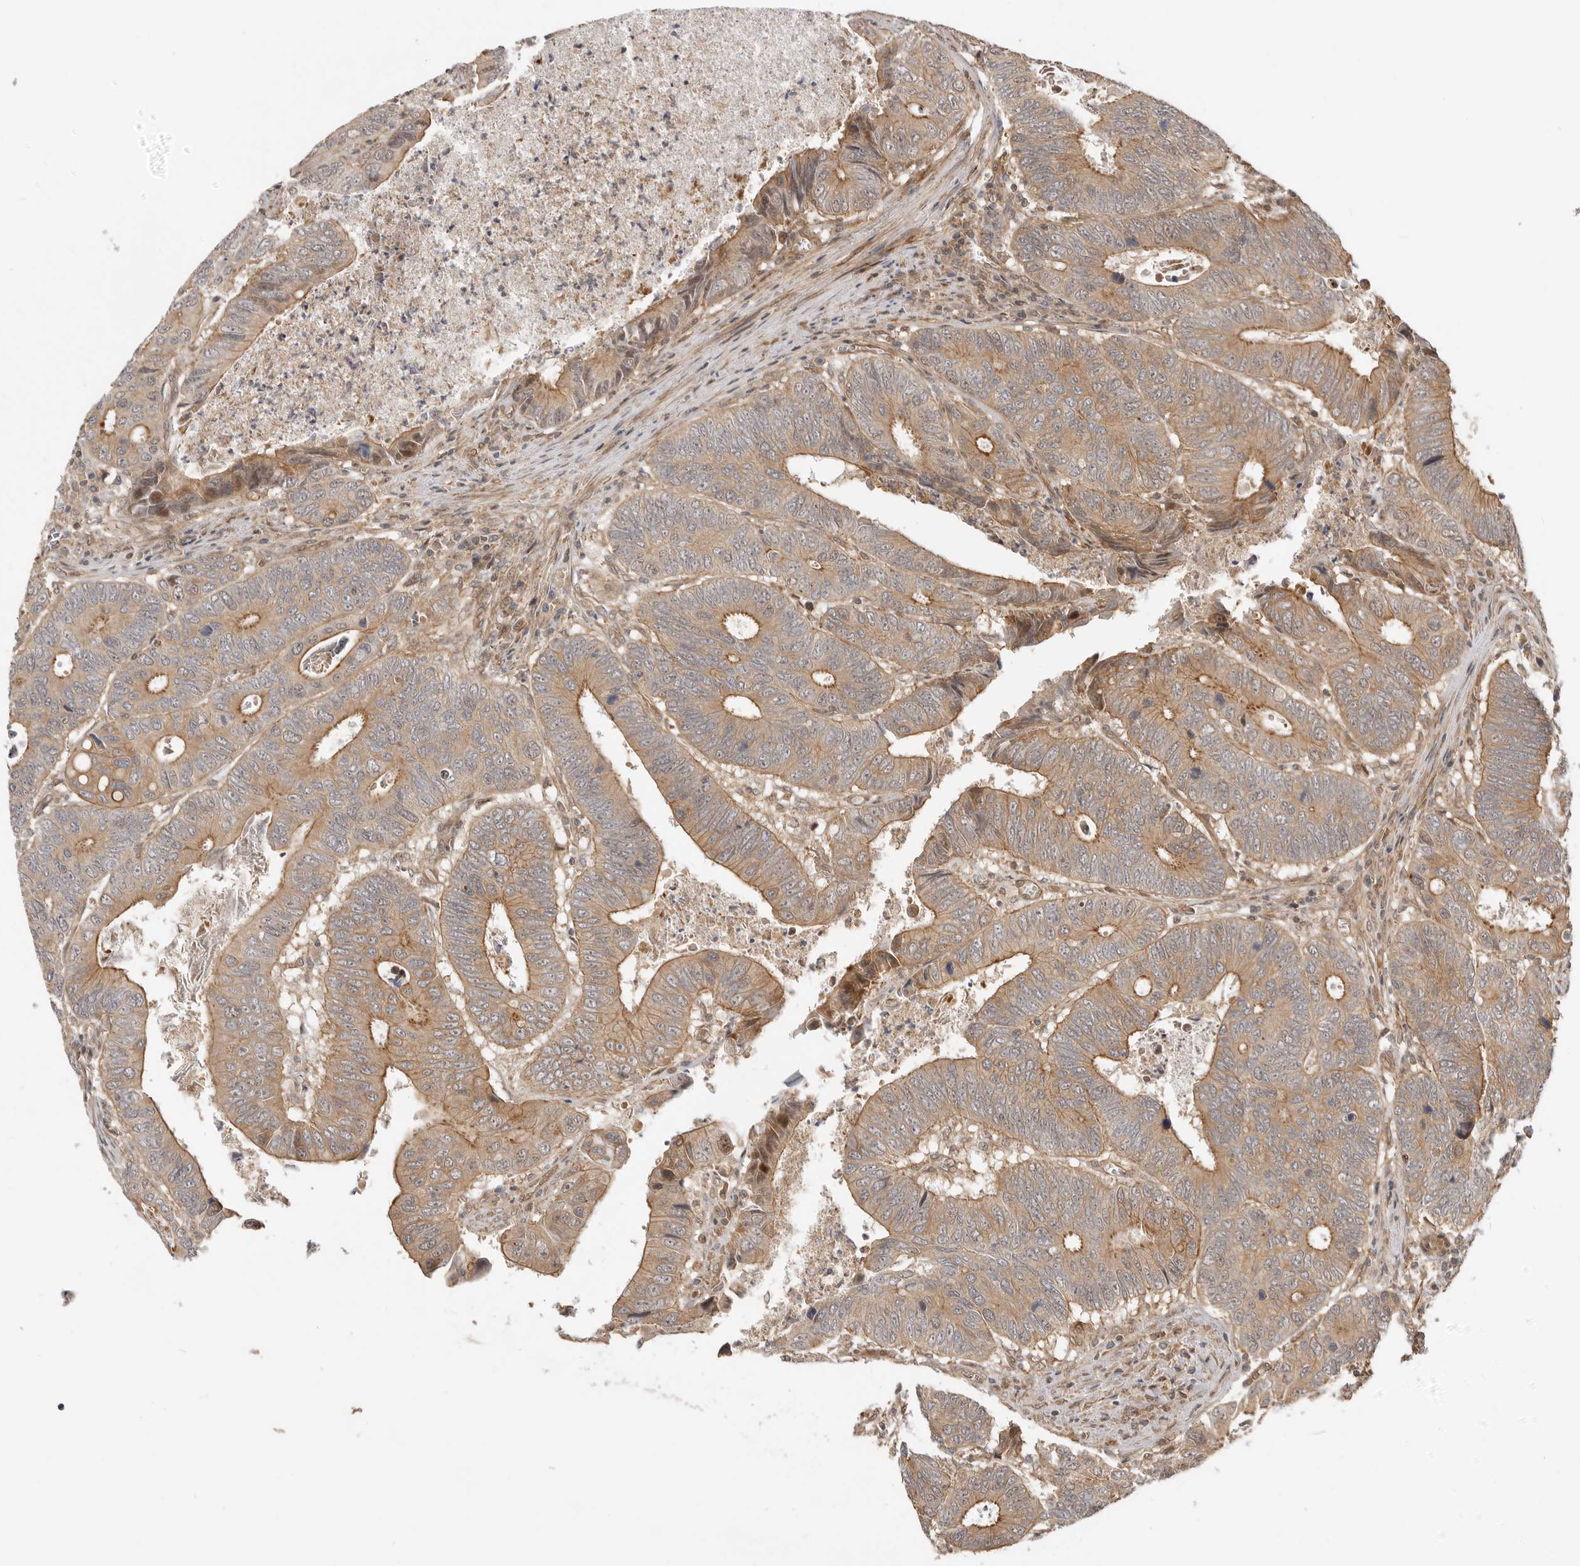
{"staining": {"intensity": "moderate", "quantity": ">75%", "location": "cytoplasmic/membranous"}, "tissue": "colorectal cancer", "cell_type": "Tumor cells", "image_type": "cancer", "snomed": [{"axis": "morphology", "description": "Adenocarcinoma, NOS"}, {"axis": "topography", "description": "Colon"}], "caption": "Colorectal cancer (adenocarcinoma) stained for a protein displays moderate cytoplasmic/membranous positivity in tumor cells.", "gene": "ADPRS", "patient": {"sex": "male", "age": 72}}